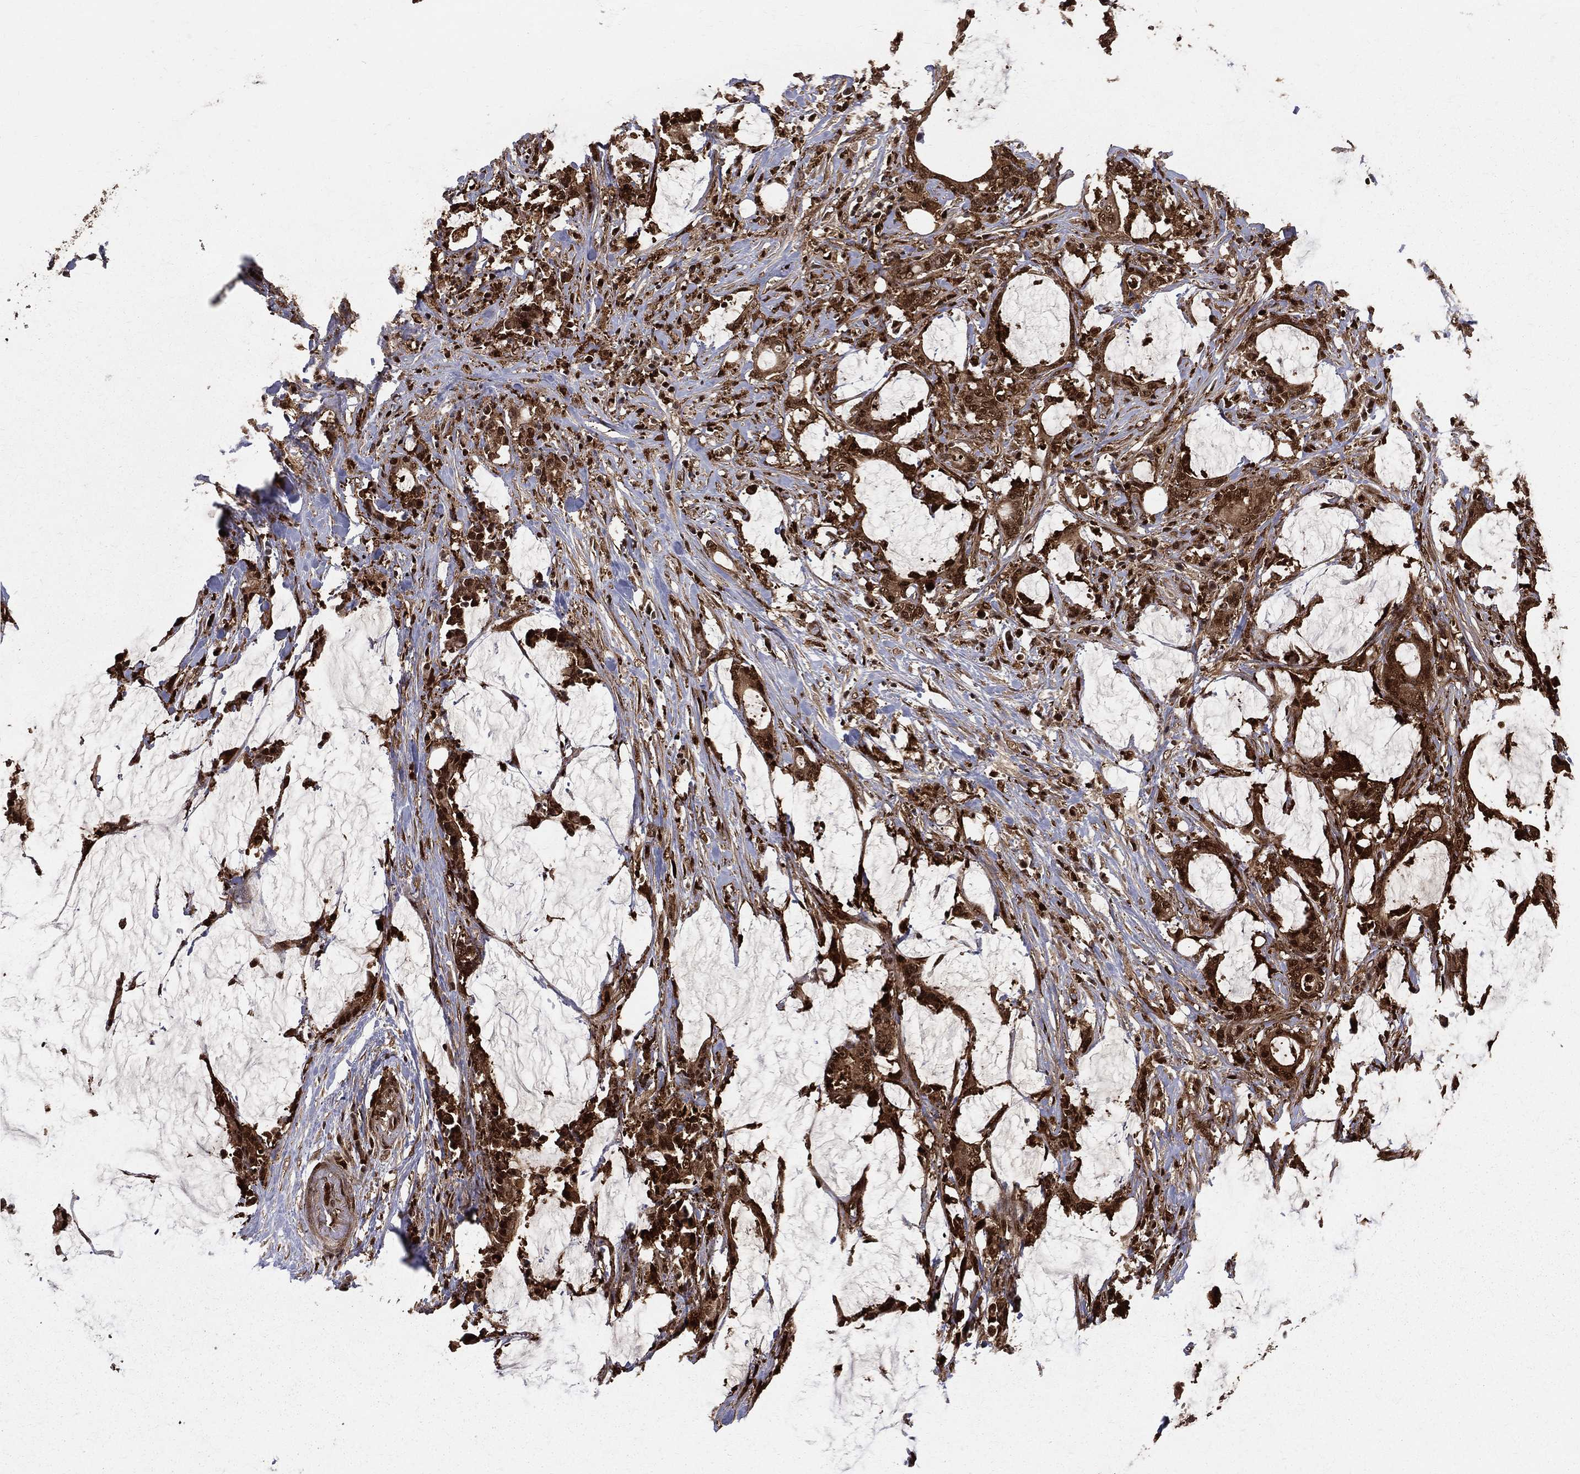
{"staining": {"intensity": "strong", "quantity": ">75%", "location": "cytoplasmic/membranous,nuclear"}, "tissue": "stomach cancer", "cell_type": "Tumor cells", "image_type": "cancer", "snomed": [{"axis": "morphology", "description": "Adenocarcinoma, NOS"}, {"axis": "topography", "description": "Stomach, upper"}], "caption": "This is an image of IHC staining of stomach adenocarcinoma, which shows strong positivity in the cytoplasmic/membranous and nuclear of tumor cells.", "gene": "ENO1", "patient": {"sex": "male", "age": 68}}